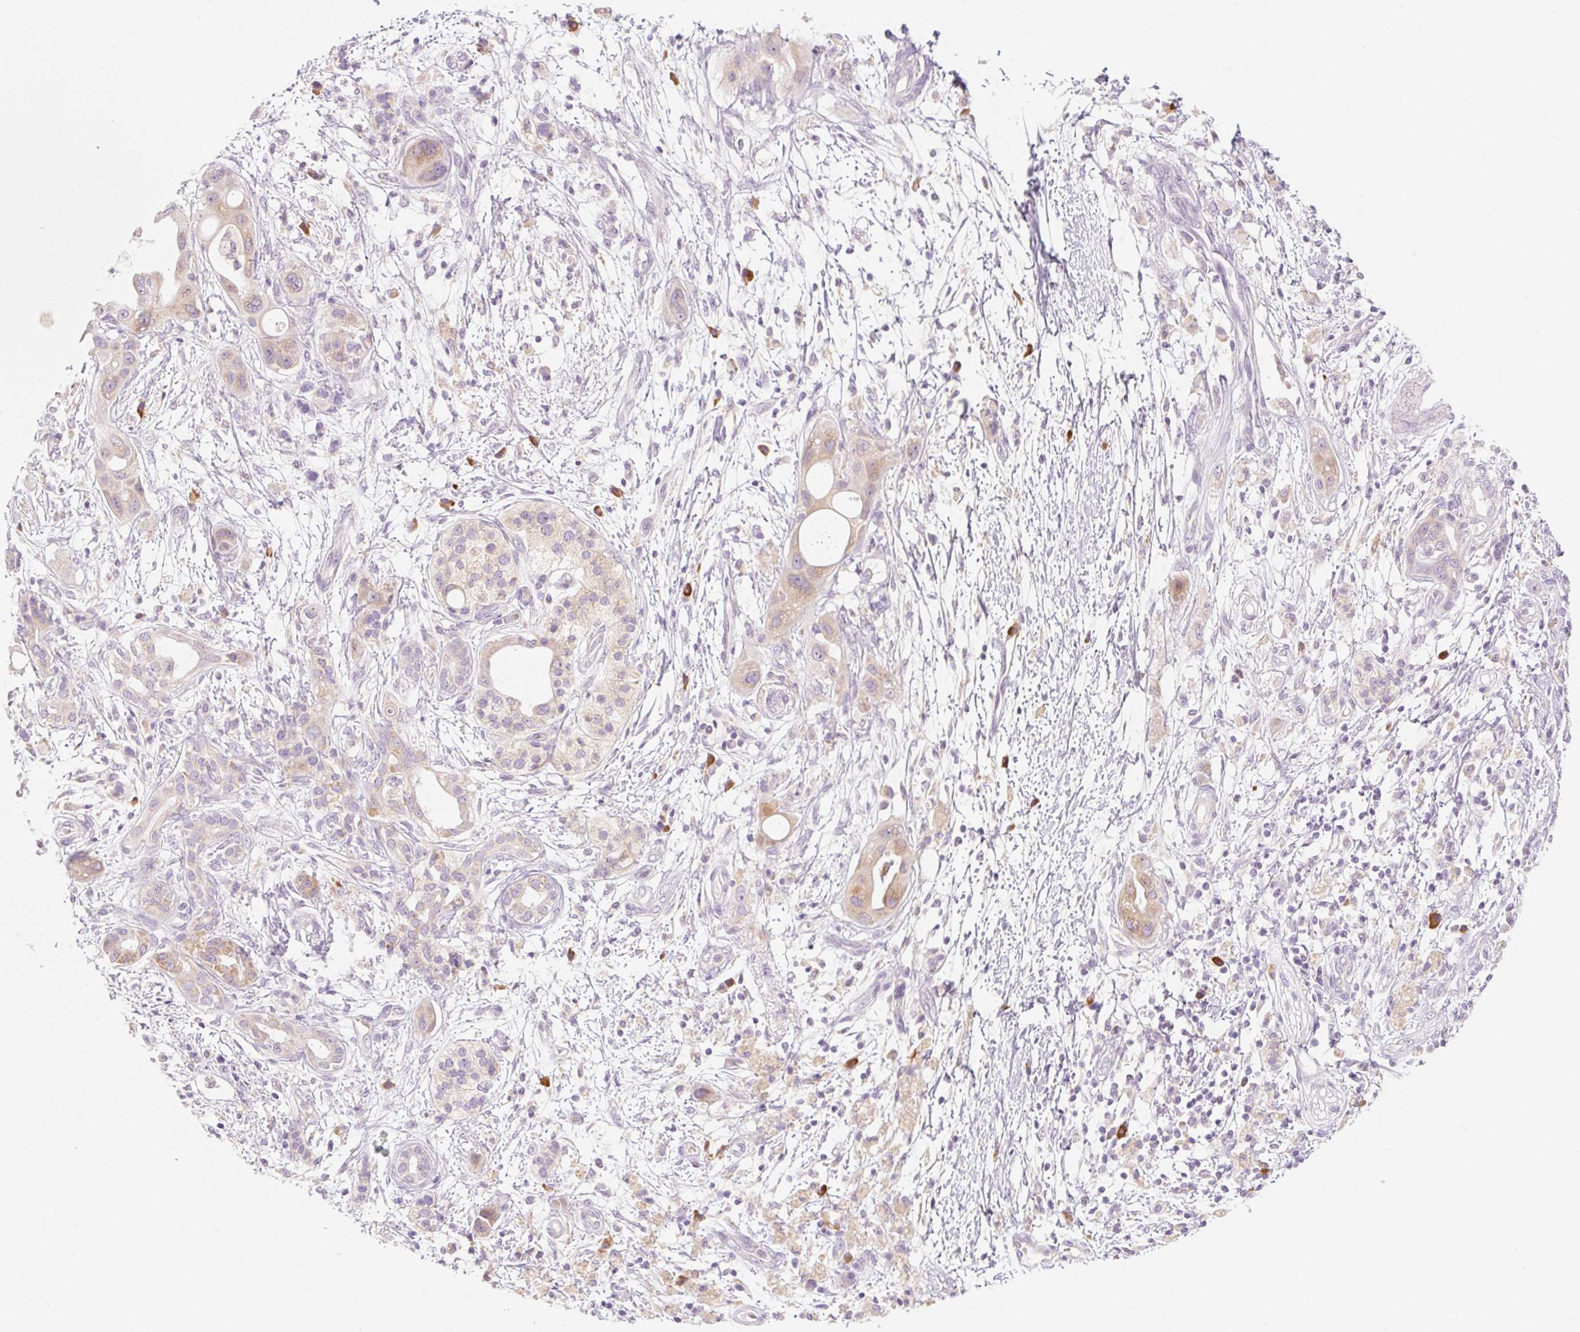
{"staining": {"intensity": "weak", "quantity": "25%-75%", "location": "cytoplasmic/membranous"}, "tissue": "pancreatic cancer", "cell_type": "Tumor cells", "image_type": "cancer", "snomed": [{"axis": "morphology", "description": "Adenocarcinoma, NOS"}, {"axis": "topography", "description": "Pancreas"}], "caption": "The micrograph displays immunohistochemical staining of pancreatic adenocarcinoma. There is weak cytoplasmic/membranous staining is seen in approximately 25%-75% of tumor cells.", "gene": "MYO1D", "patient": {"sex": "male", "age": 68}}